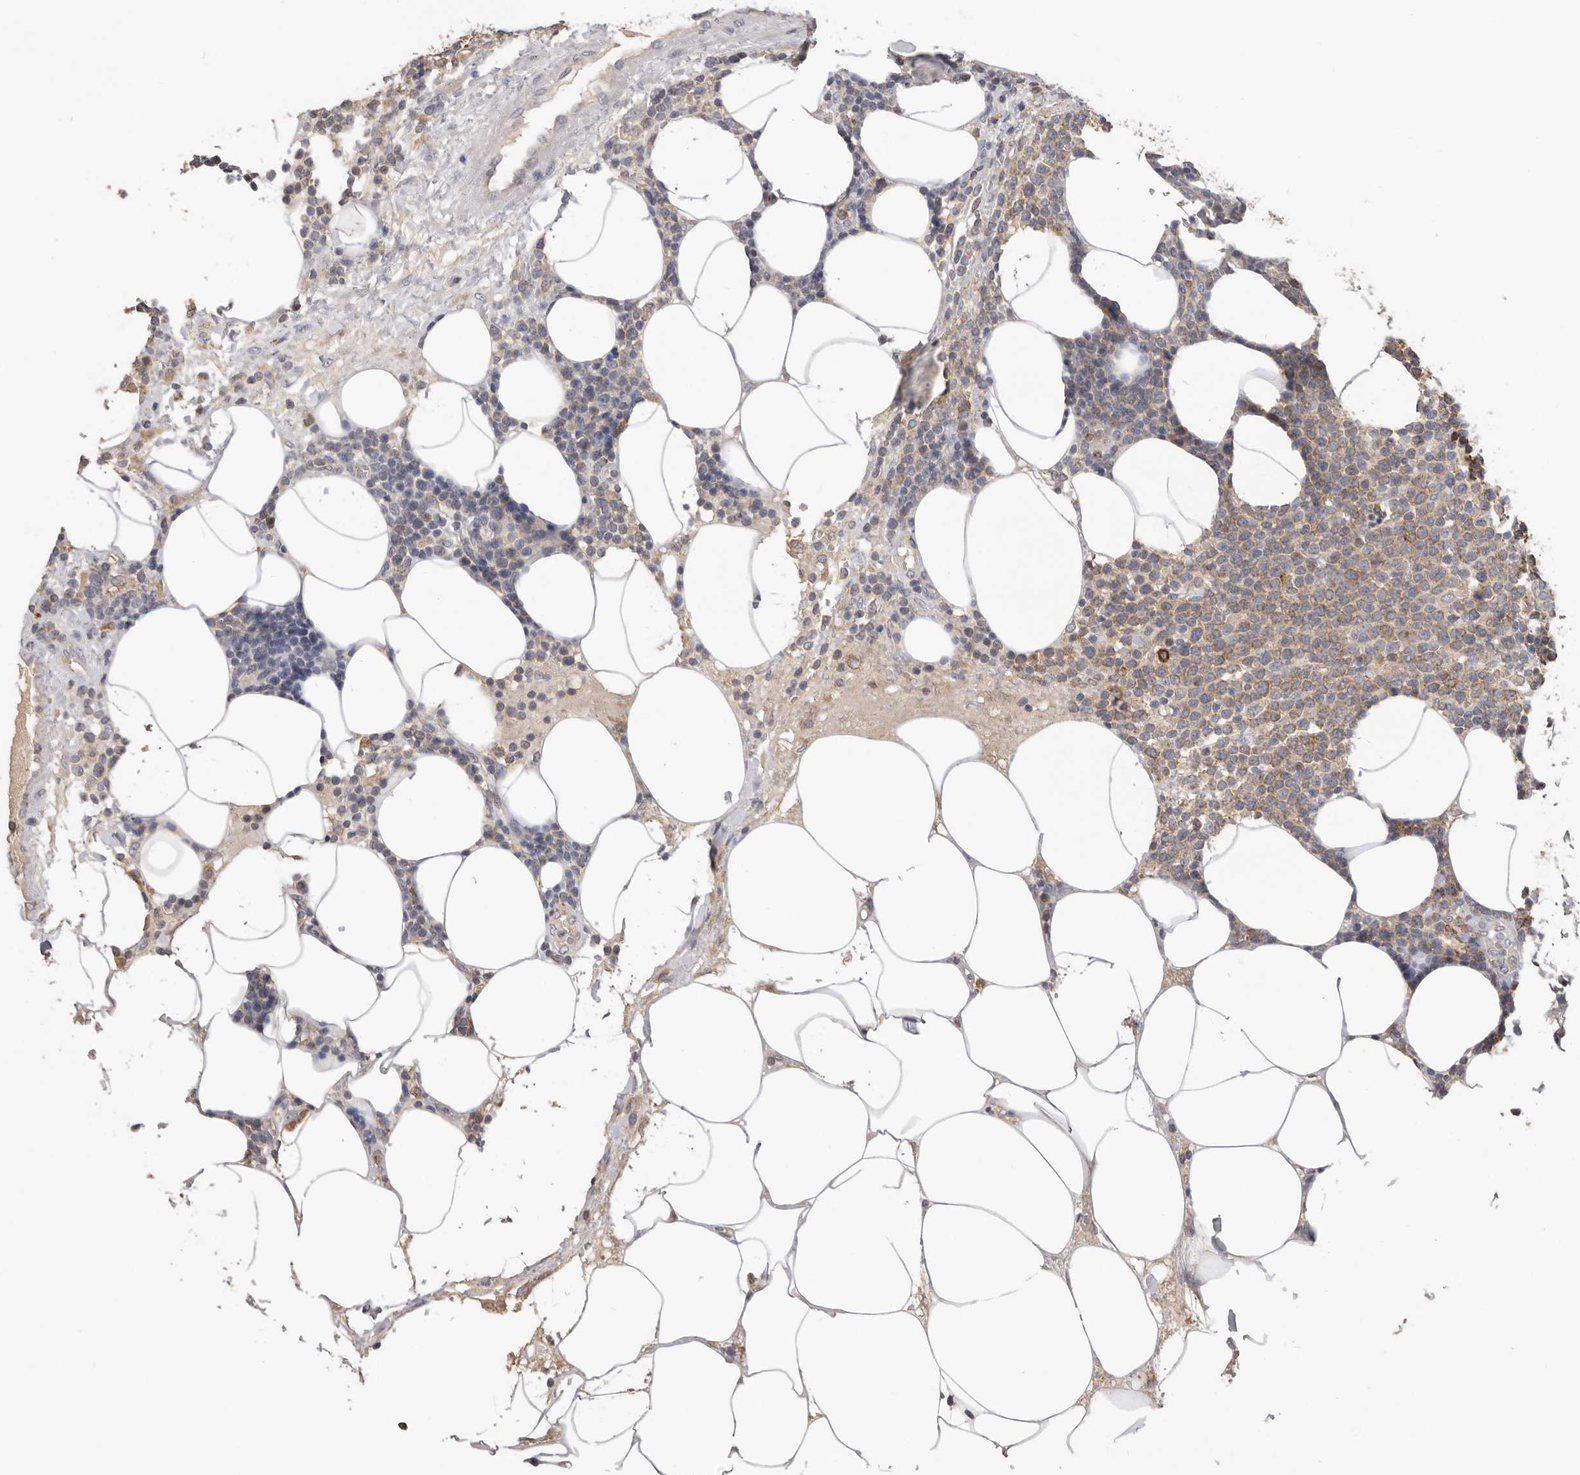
{"staining": {"intensity": "moderate", "quantity": ">75%", "location": "cytoplasmic/membranous"}, "tissue": "lymphoma", "cell_type": "Tumor cells", "image_type": "cancer", "snomed": [{"axis": "morphology", "description": "Malignant lymphoma, non-Hodgkin's type, High grade"}, {"axis": "topography", "description": "Lymph node"}], "caption": "Immunohistochemical staining of lymphoma reveals medium levels of moderate cytoplasmic/membranous positivity in about >75% of tumor cells. Nuclei are stained in blue.", "gene": "TFRC", "patient": {"sex": "male", "age": 61}}